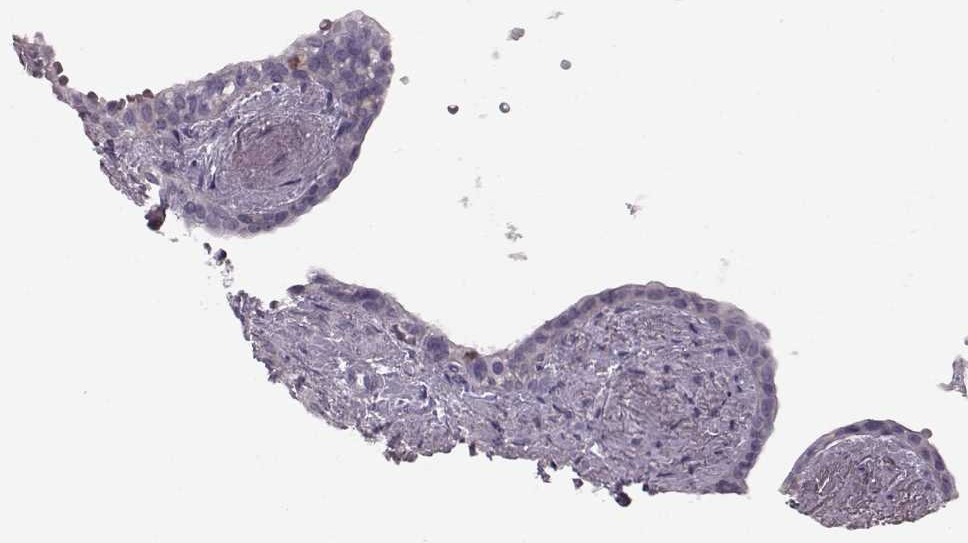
{"staining": {"intensity": "negative", "quantity": "none", "location": "none"}, "tissue": "seminal vesicle", "cell_type": "Glandular cells", "image_type": "normal", "snomed": [{"axis": "morphology", "description": "Normal tissue, NOS"}, {"axis": "morphology", "description": "Urothelial carcinoma, NOS"}, {"axis": "topography", "description": "Urinary bladder"}, {"axis": "topography", "description": "Seminal veicle"}], "caption": "Immunohistochemical staining of benign seminal vesicle exhibits no significant staining in glandular cells.", "gene": "CRYBA2", "patient": {"sex": "male", "age": 76}}